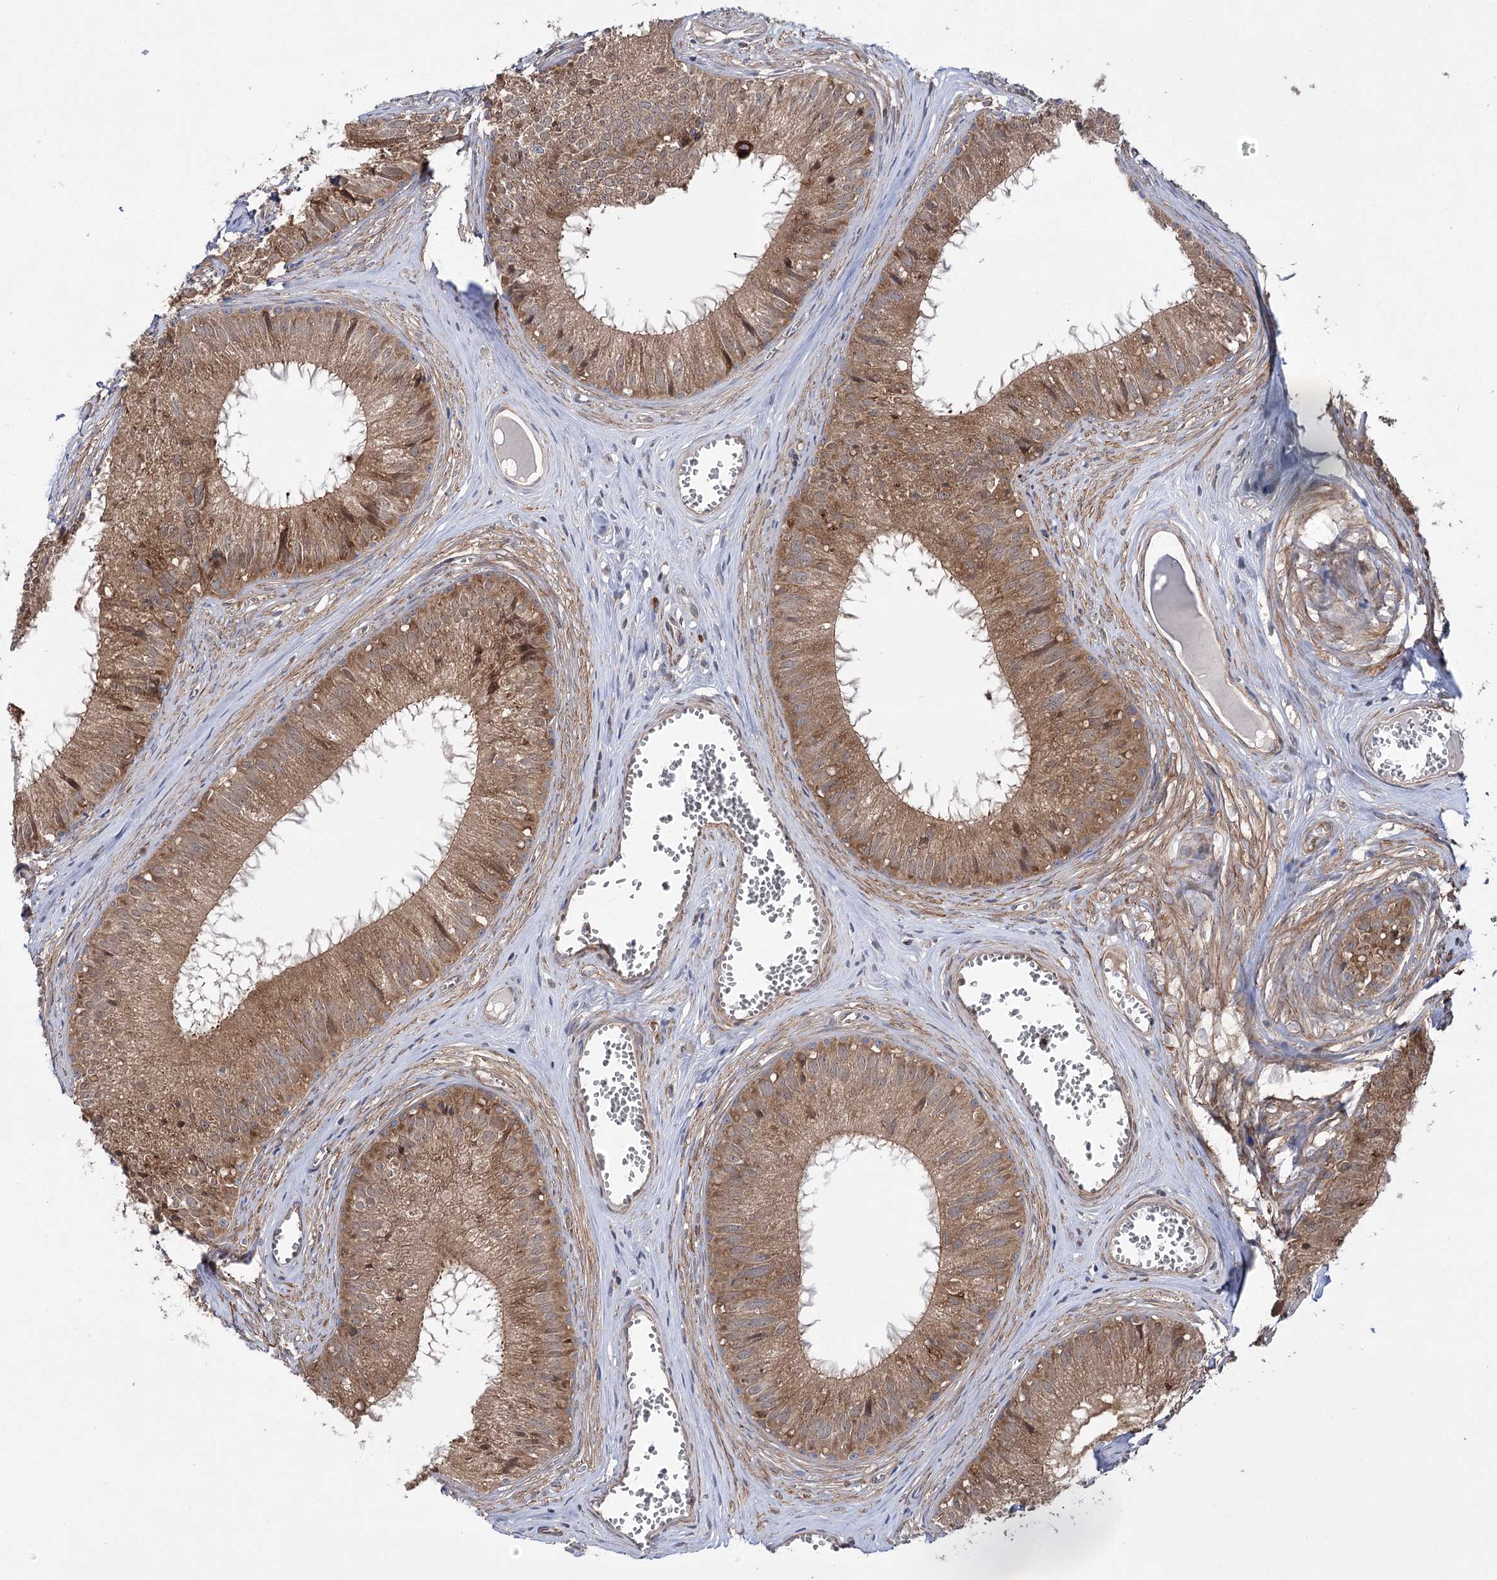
{"staining": {"intensity": "moderate", "quantity": ">75%", "location": "cytoplasmic/membranous"}, "tissue": "epididymis", "cell_type": "Glandular cells", "image_type": "normal", "snomed": [{"axis": "morphology", "description": "Normal tissue, NOS"}, {"axis": "topography", "description": "Epididymis"}], "caption": "Protein staining of normal epididymis reveals moderate cytoplasmic/membranous positivity in approximately >75% of glandular cells.", "gene": "VPS37B", "patient": {"sex": "male", "age": 36}}